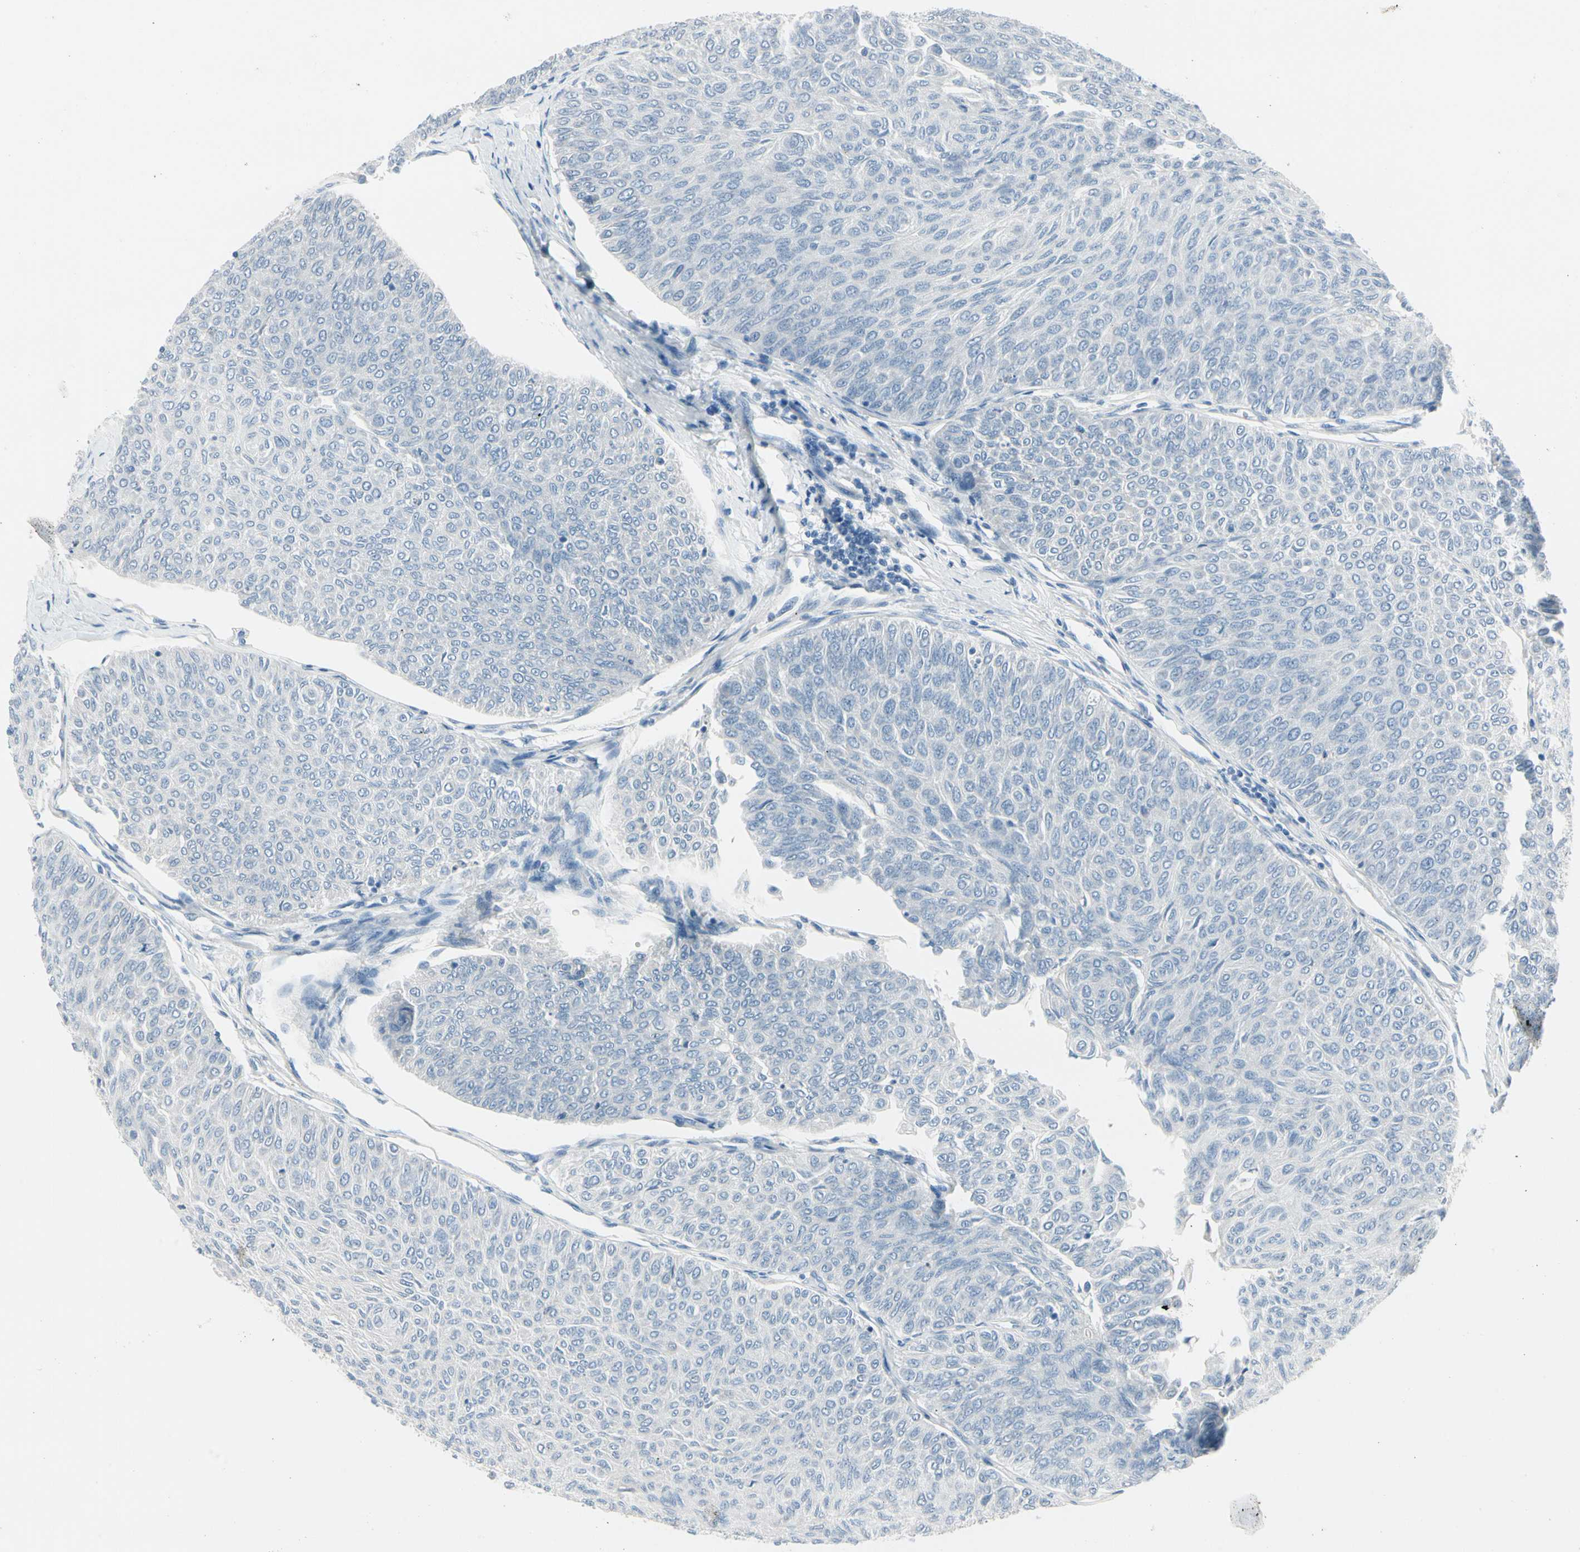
{"staining": {"intensity": "negative", "quantity": "none", "location": "none"}, "tissue": "urothelial cancer", "cell_type": "Tumor cells", "image_type": "cancer", "snomed": [{"axis": "morphology", "description": "Urothelial carcinoma, Low grade"}, {"axis": "topography", "description": "Urinary bladder"}], "caption": "A high-resolution histopathology image shows IHC staining of urothelial cancer, which reveals no significant staining in tumor cells. (DAB IHC with hematoxylin counter stain).", "gene": "PGR", "patient": {"sex": "male", "age": 78}}